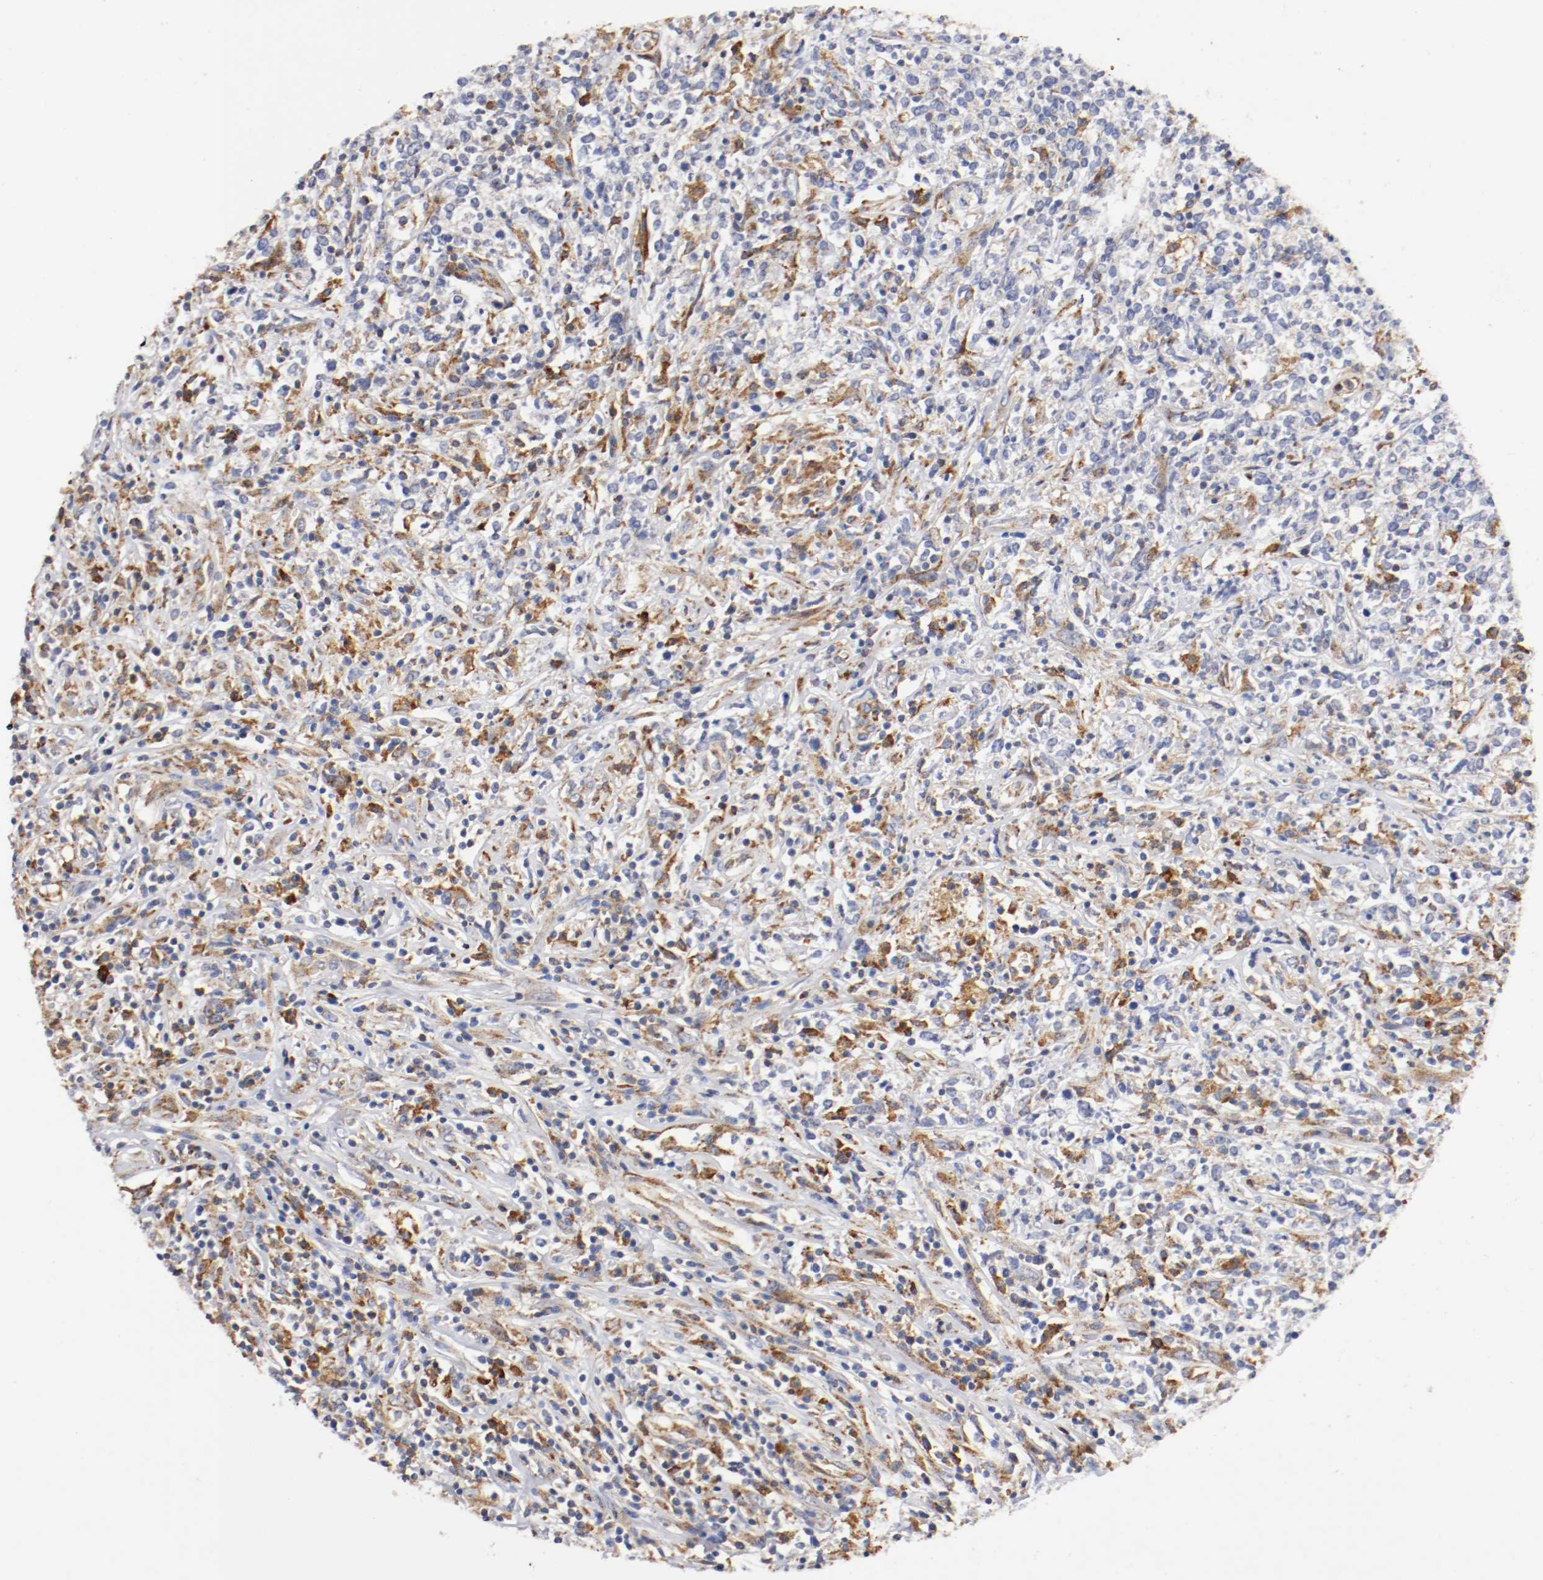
{"staining": {"intensity": "moderate", "quantity": ">75%", "location": "cytoplasmic/membranous"}, "tissue": "lymphoma", "cell_type": "Tumor cells", "image_type": "cancer", "snomed": [{"axis": "morphology", "description": "Malignant lymphoma, non-Hodgkin's type, High grade"}, {"axis": "topography", "description": "Lymph node"}], "caption": "High-magnification brightfield microscopy of malignant lymphoma, non-Hodgkin's type (high-grade) stained with DAB (3,3'-diaminobenzidine) (brown) and counterstained with hematoxylin (blue). tumor cells exhibit moderate cytoplasmic/membranous positivity is seen in approximately>75% of cells.", "gene": "TRAF2", "patient": {"sex": "female", "age": 84}}